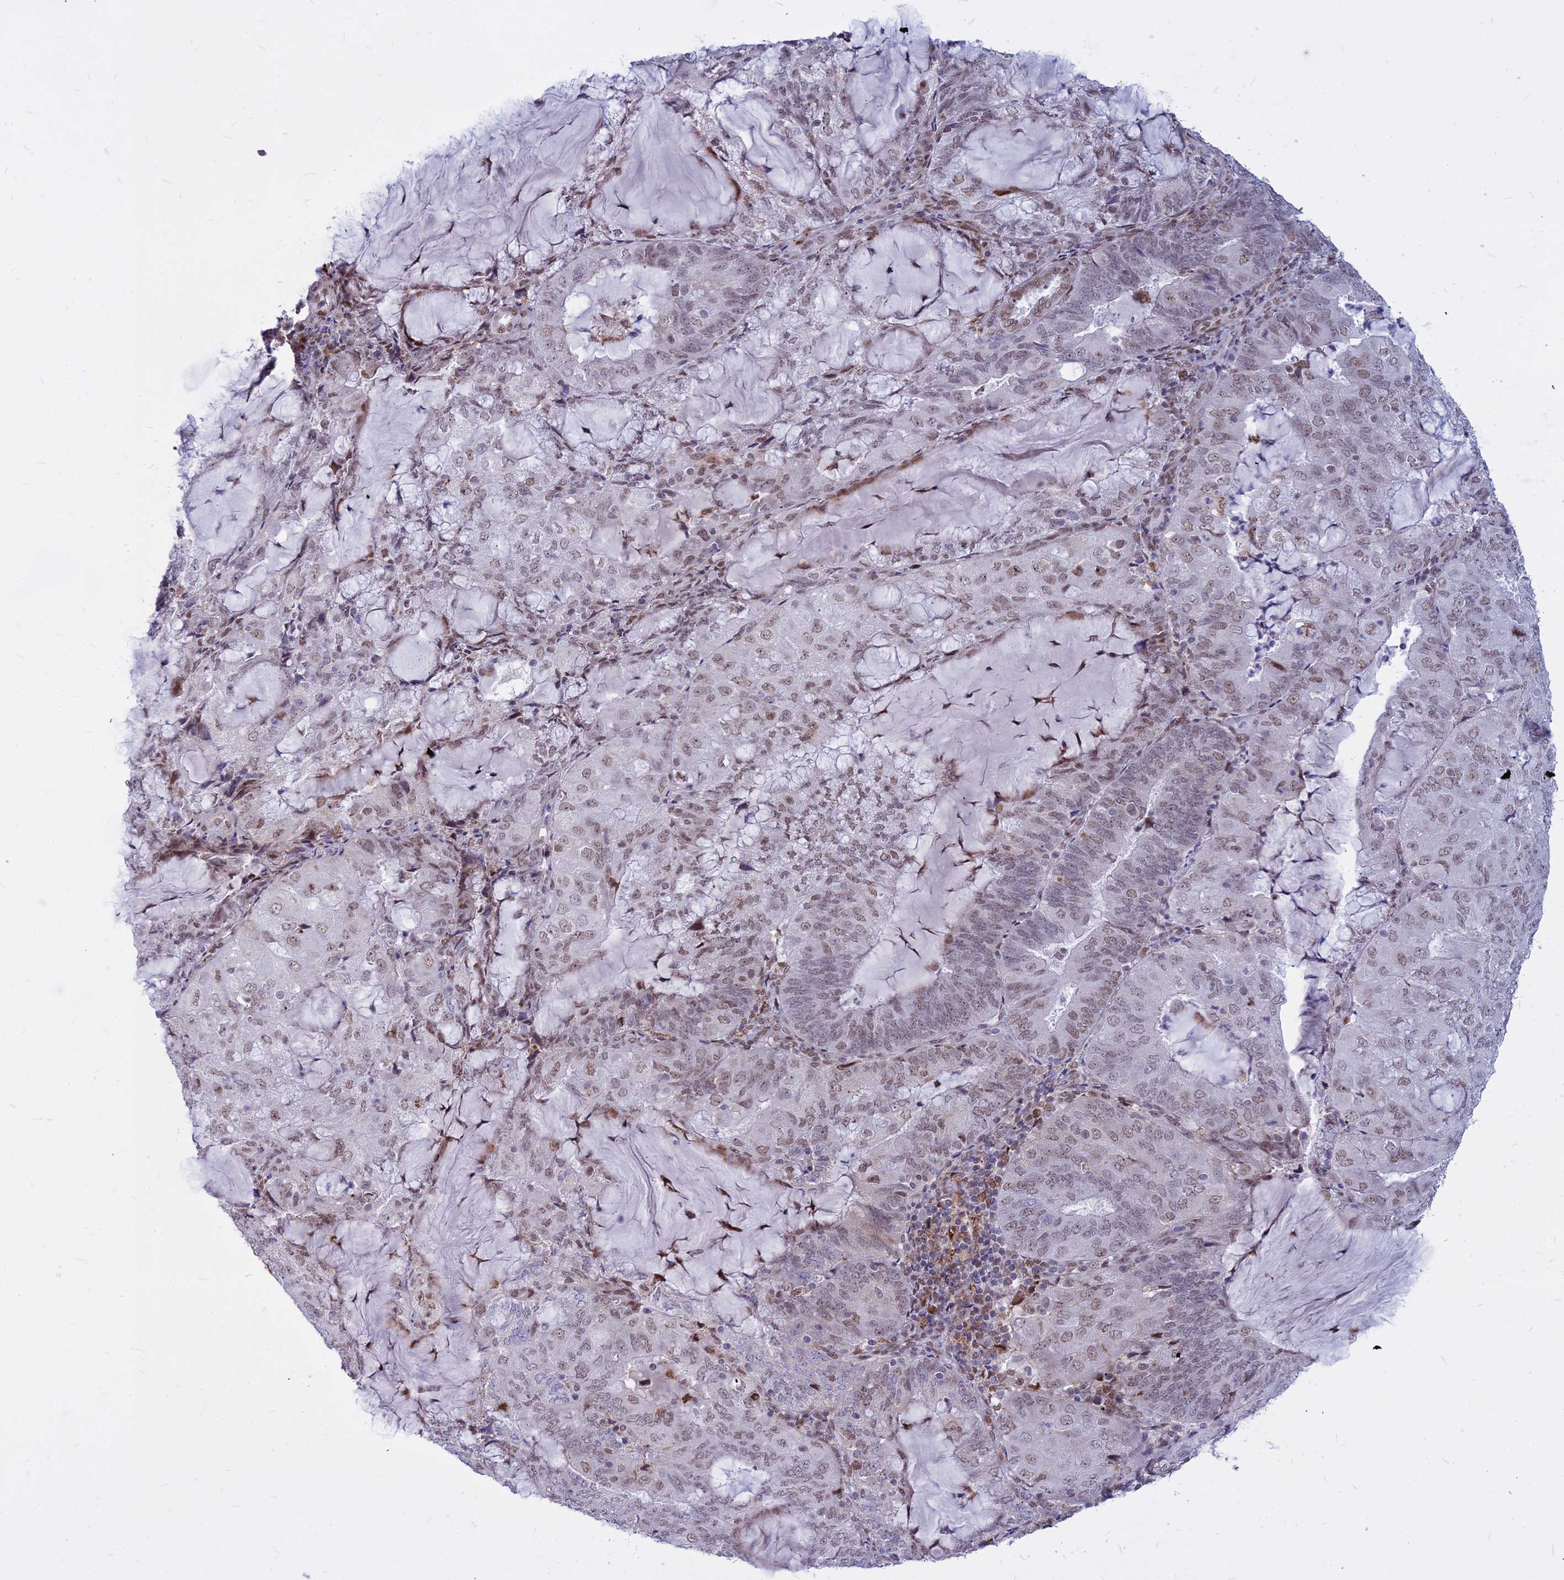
{"staining": {"intensity": "weak", "quantity": "<25%", "location": "nuclear"}, "tissue": "endometrial cancer", "cell_type": "Tumor cells", "image_type": "cancer", "snomed": [{"axis": "morphology", "description": "Adenocarcinoma, NOS"}, {"axis": "topography", "description": "Endometrium"}], "caption": "Tumor cells show no significant positivity in endometrial adenocarcinoma.", "gene": "ALG10", "patient": {"sex": "female", "age": 81}}